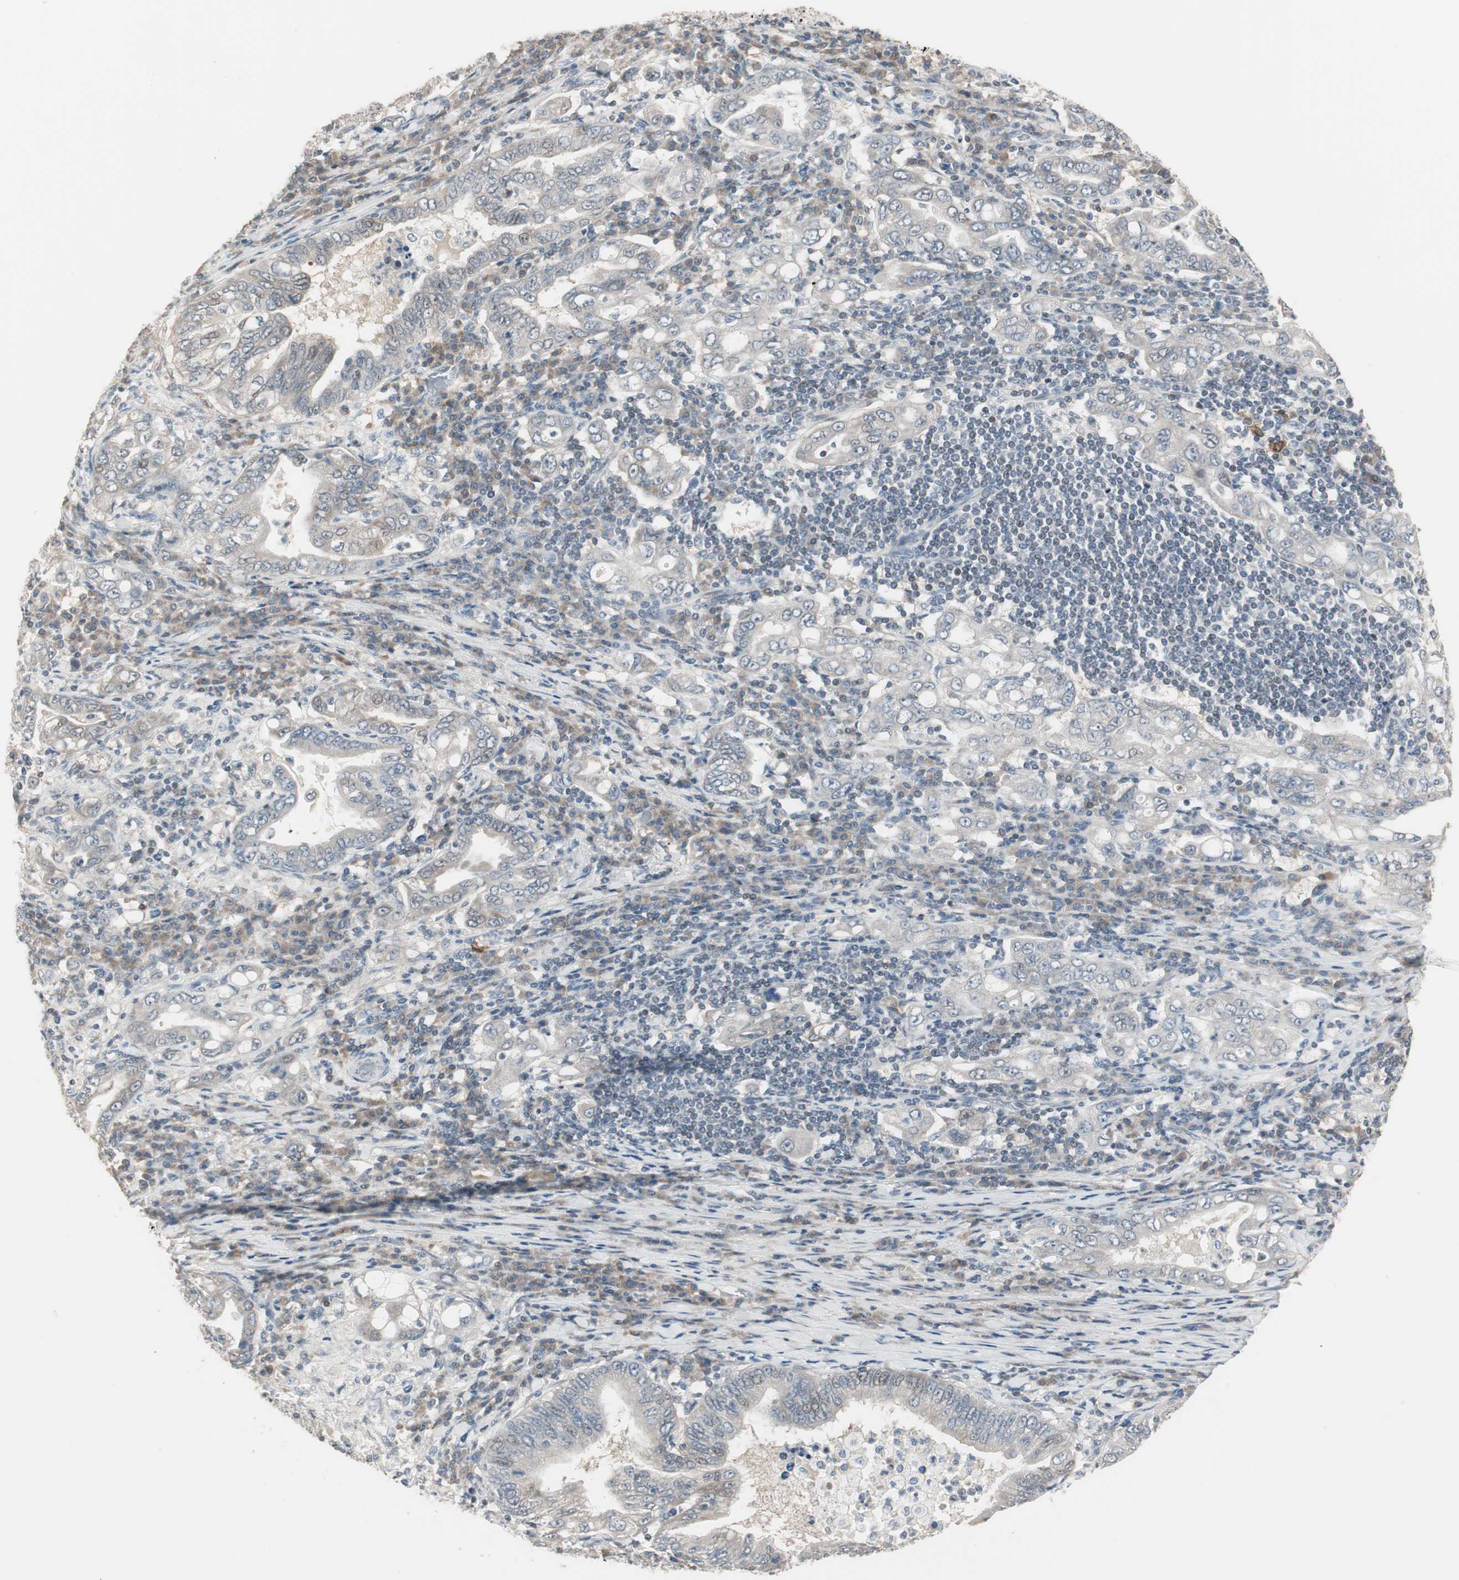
{"staining": {"intensity": "weak", "quantity": "<25%", "location": "cytoplasmic/membranous"}, "tissue": "stomach cancer", "cell_type": "Tumor cells", "image_type": "cancer", "snomed": [{"axis": "morphology", "description": "Normal tissue, NOS"}, {"axis": "morphology", "description": "Adenocarcinoma, NOS"}, {"axis": "topography", "description": "Esophagus"}, {"axis": "topography", "description": "Stomach, upper"}, {"axis": "topography", "description": "Peripheral nerve tissue"}], "caption": "A histopathology image of human stomach cancer (adenocarcinoma) is negative for staining in tumor cells. (DAB IHC, high magnification).", "gene": "PDZK1", "patient": {"sex": "male", "age": 62}}